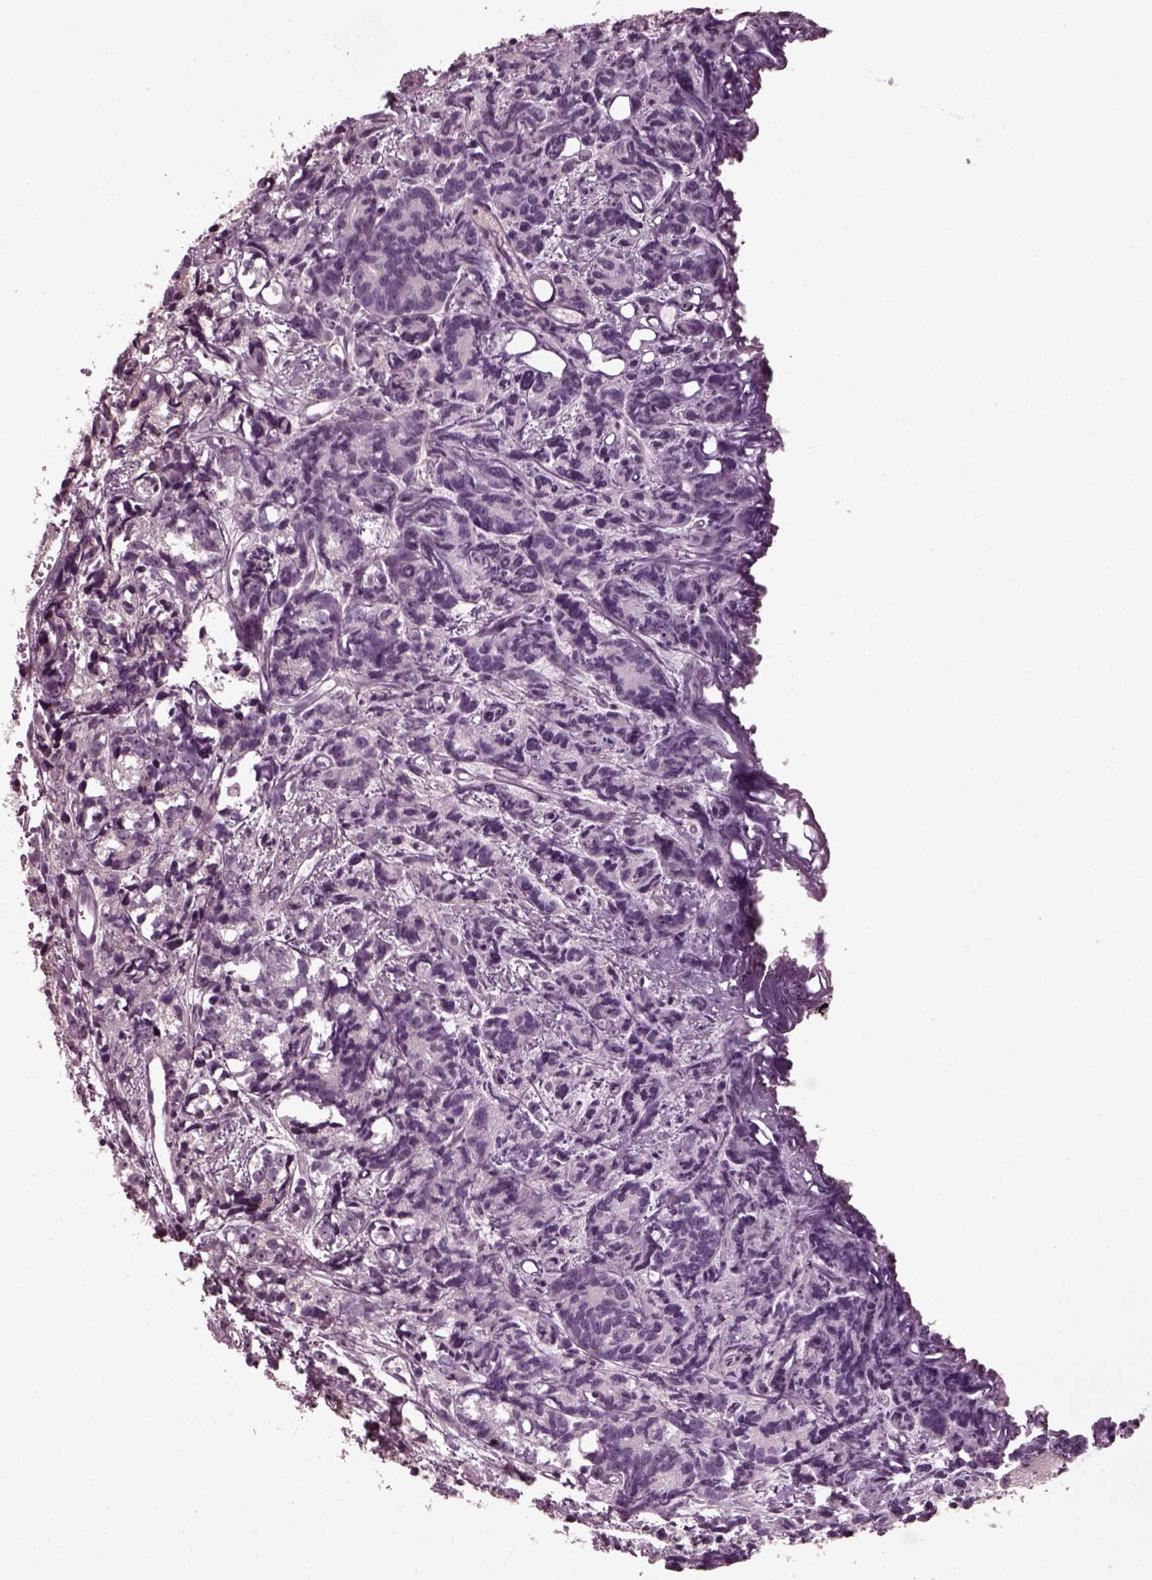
{"staining": {"intensity": "negative", "quantity": "none", "location": "none"}, "tissue": "prostate cancer", "cell_type": "Tumor cells", "image_type": "cancer", "snomed": [{"axis": "morphology", "description": "Adenocarcinoma, High grade"}, {"axis": "topography", "description": "Prostate"}], "caption": "High power microscopy photomicrograph of an immunohistochemistry (IHC) histopathology image of adenocarcinoma (high-grade) (prostate), revealing no significant positivity in tumor cells.", "gene": "CLCN4", "patient": {"sex": "male", "age": 77}}